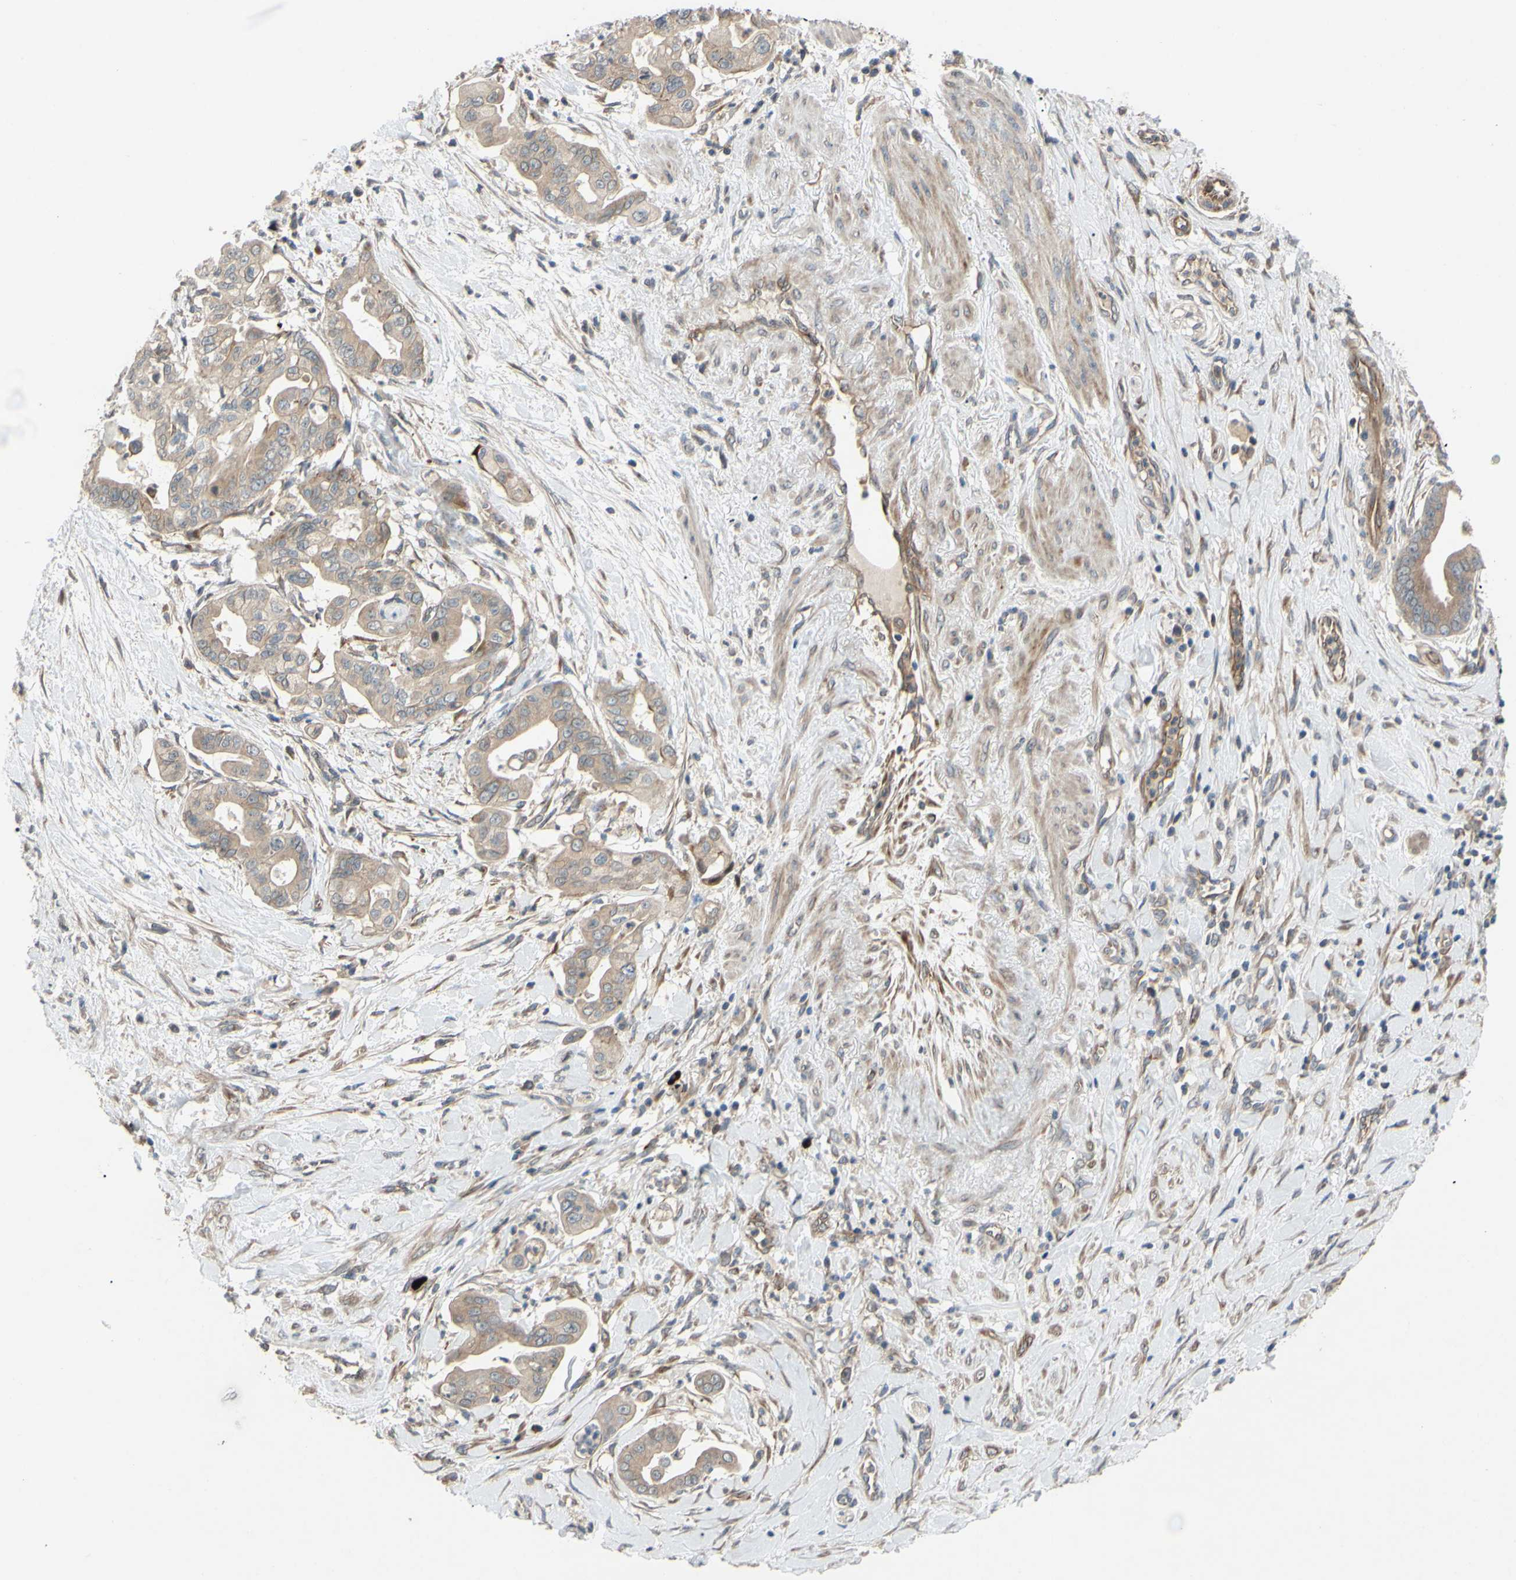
{"staining": {"intensity": "weak", "quantity": ">75%", "location": "cytoplasmic/membranous"}, "tissue": "pancreatic cancer", "cell_type": "Tumor cells", "image_type": "cancer", "snomed": [{"axis": "morphology", "description": "Adenocarcinoma, NOS"}, {"axis": "topography", "description": "Pancreas"}], "caption": "The histopathology image displays immunohistochemical staining of pancreatic cancer (adenocarcinoma). There is weak cytoplasmic/membranous positivity is seen in about >75% of tumor cells.", "gene": "SPTLC1", "patient": {"sex": "female", "age": 75}}